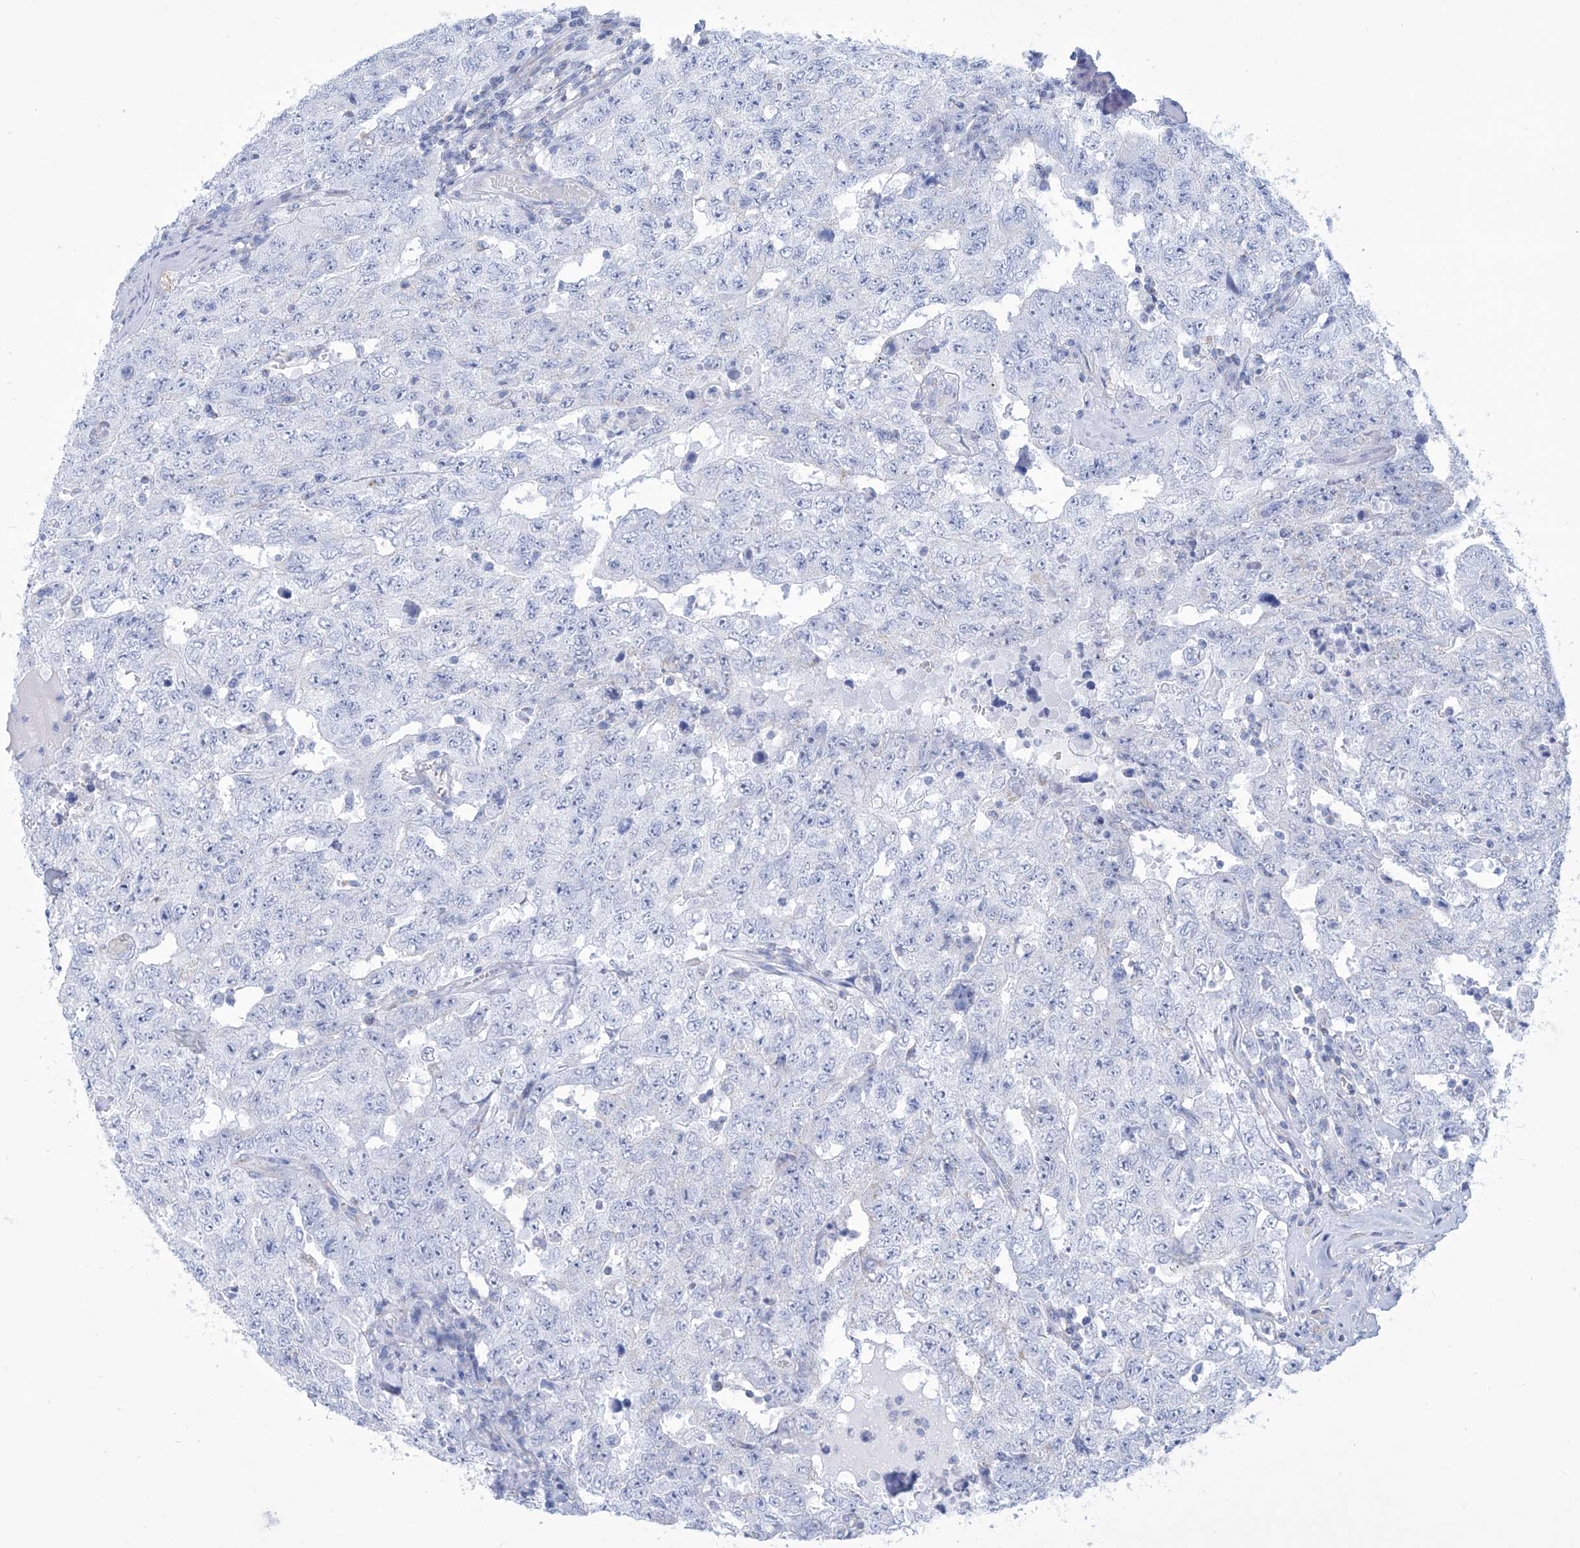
{"staining": {"intensity": "negative", "quantity": "none", "location": "none"}, "tissue": "testis cancer", "cell_type": "Tumor cells", "image_type": "cancer", "snomed": [{"axis": "morphology", "description": "Carcinoma, Embryonal, NOS"}, {"axis": "topography", "description": "Testis"}], "caption": "The immunohistochemistry (IHC) histopathology image has no significant expression in tumor cells of testis cancer tissue. (DAB immunohistochemistry (IHC) with hematoxylin counter stain).", "gene": "ALDH6A1", "patient": {"sex": "male", "age": 26}}